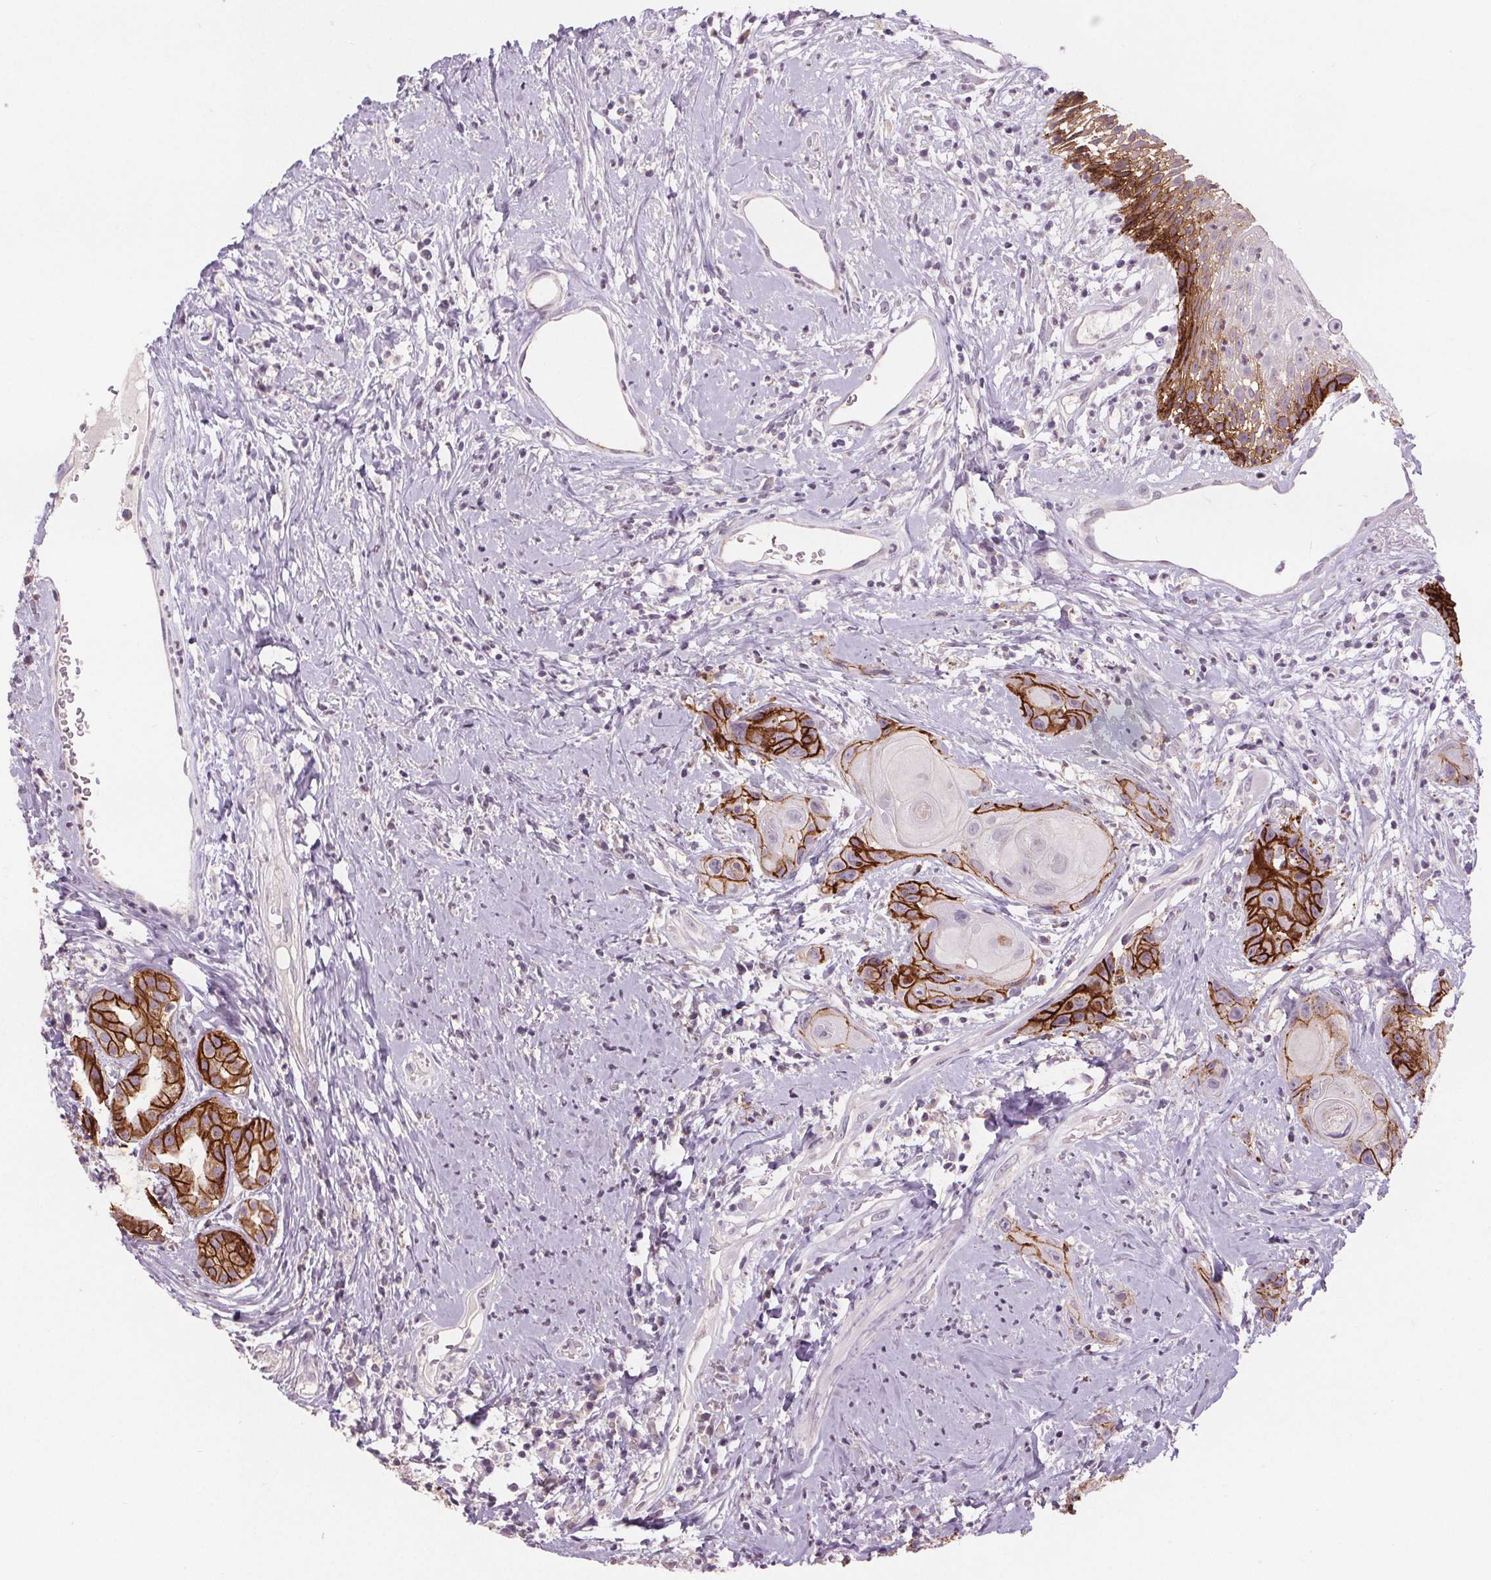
{"staining": {"intensity": "strong", "quantity": "25%-75%", "location": "cytoplasmic/membranous"}, "tissue": "head and neck cancer", "cell_type": "Tumor cells", "image_type": "cancer", "snomed": [{"axis": "morphology", "description": "Squamous cell carcinoma, NOS"}, {"axis": "topography", "description": "Head-Neck"}], "caption": "Protein expression analysis of head and neck cancer (squamous cell carcinoma) displays strong cytoplasmic/membranous positivity in about 25%-75% of tumor cells. (Stains: DAB in brown, nuclei in blue, Microscopy: brightfield microscopy at high magnification).", "gene": "ATP1A1", "patient": {"sex": "male", "age": 57}}